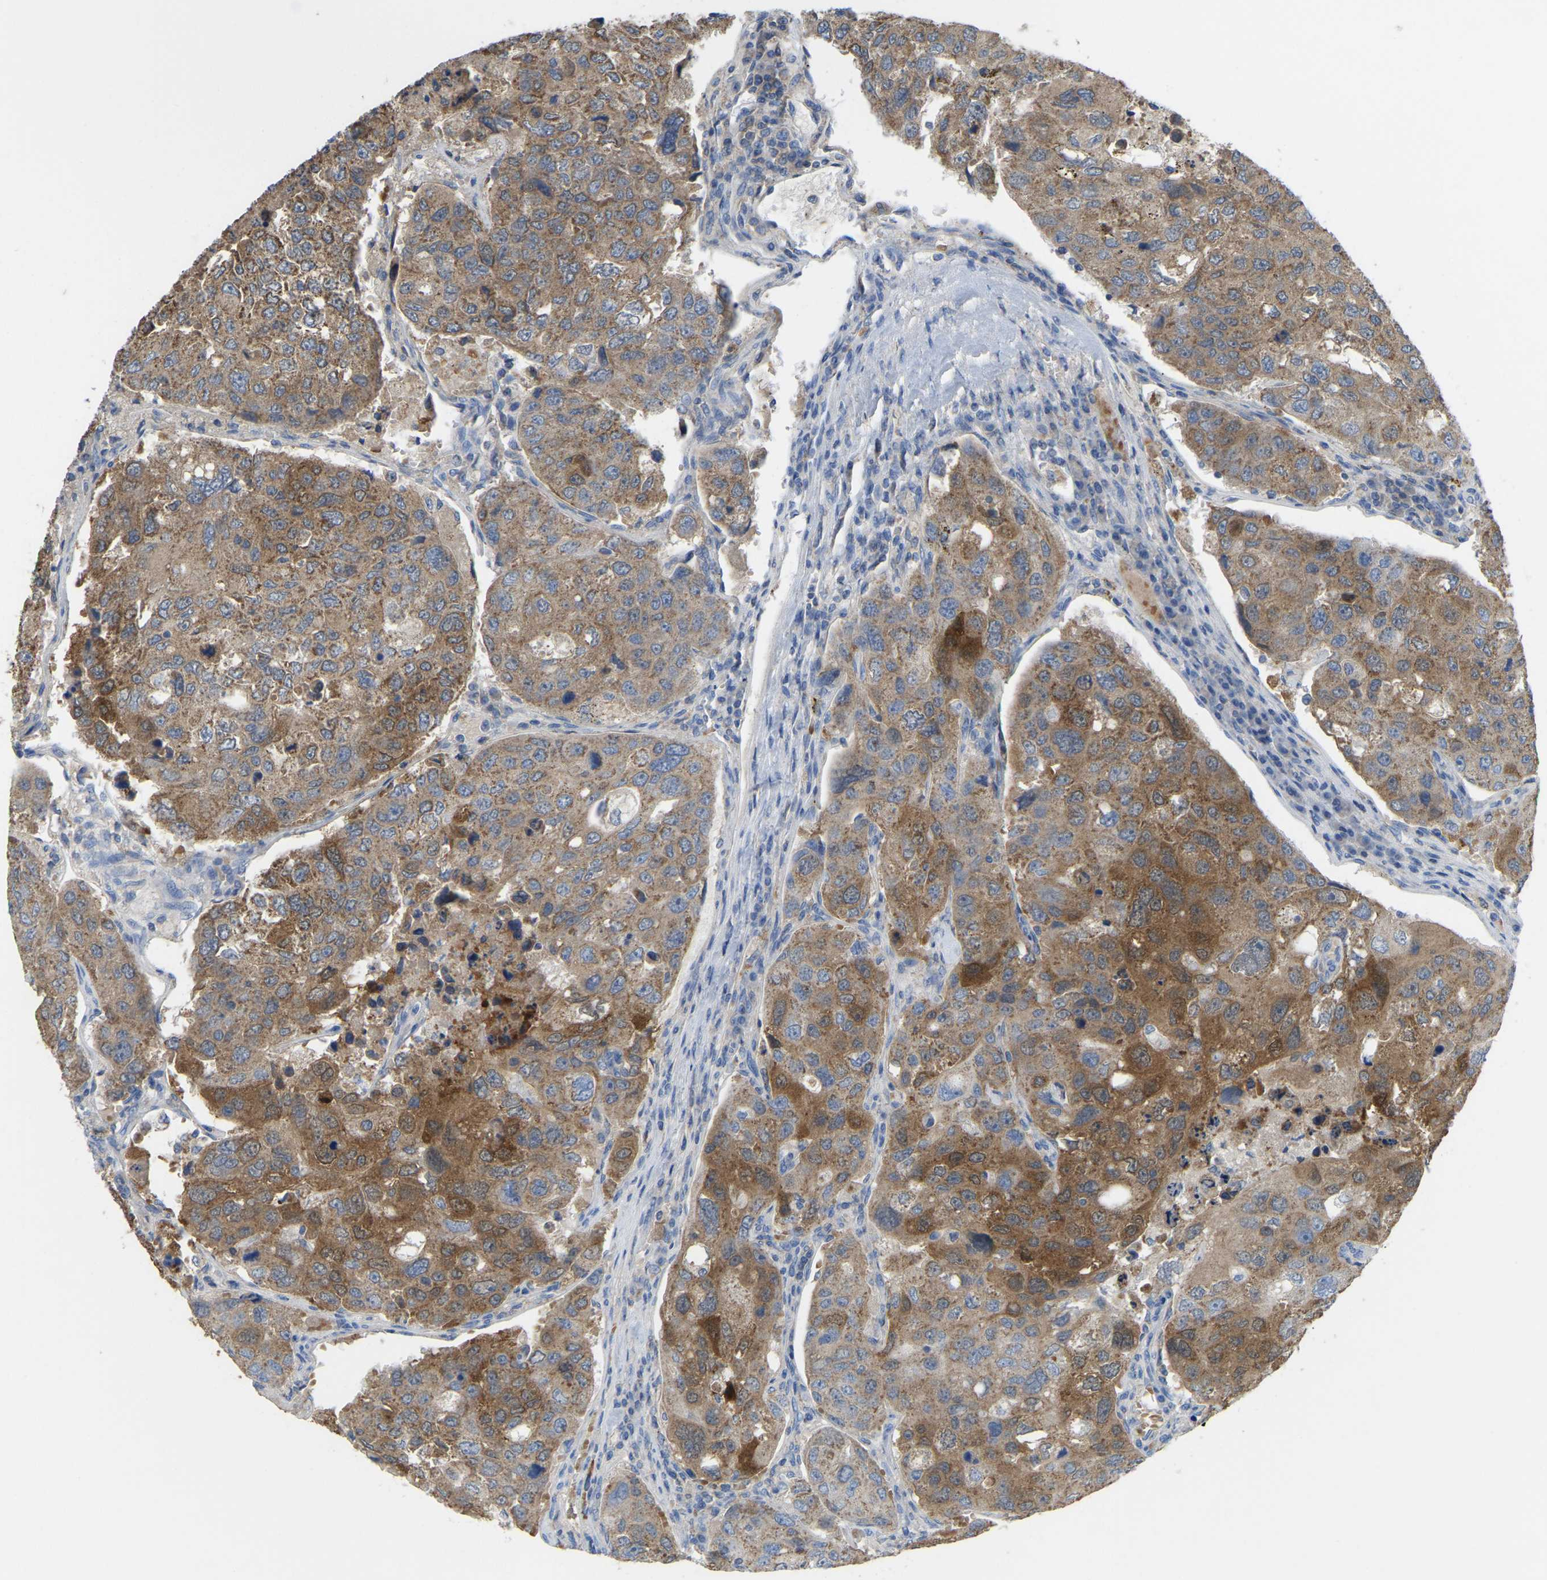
{"staining": {"intensity": "moderate", "quantity": ">75%", "location": "cytoplasmic/membranous"}, "tissue": "urothelial cancer", "cell_type": "Tumor cells", "image_type": "cancer", "snomed": [{"axis": "morphology", "description": "Urothelial carcinoma, High grade"}, {"axis": "topography", "description": "Lymph node"}, {"axis": "topography", "description": "Urinary bladder"}], "caption": "High-grade urothelial carcinoma tissue displays moderate cytoplasmic/membranous positivity in about >75% of tumor cells, visualized by immunohistochemistry.", "gene": "SERPINB5", "patient": {"sex": "male", "age": 51}}